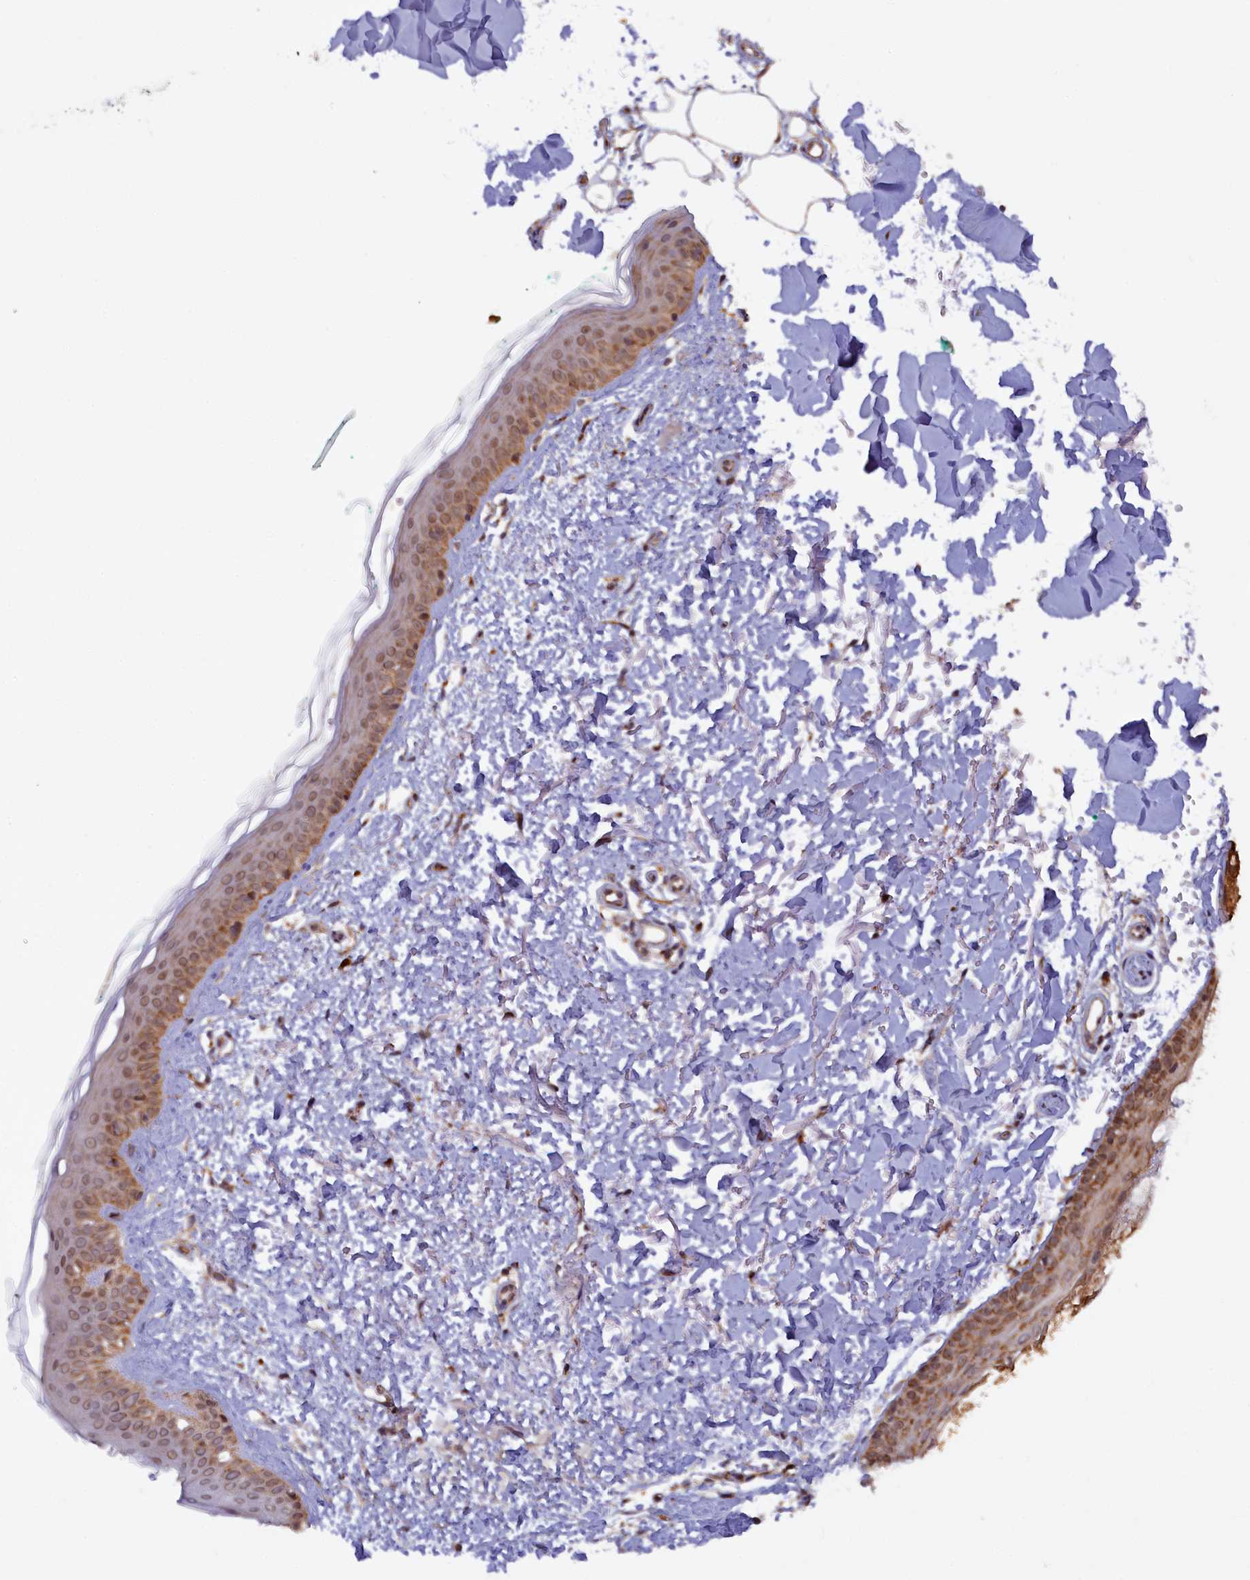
{"staining": {"intensity": "moderate", "quantity": ">75%", "location": "cytoplasmic/membranous"}, "tissue": "skin", "cell_type": "Fibroblasts", "image_type": "normal", "snomed": [{"axis": "morphology", "description": "Normal tissue, NOS"}, {"axis": "topography", "description": "Skin"}], "caption": "Immunohistochemistry of unremarkable human skin demonstrates medium levels of moderate cytoplasmic/membranous staining in about >75% of fibroblasts.", "gene": "DUS3L", "patient": {"sex": "male", "age": 66}}